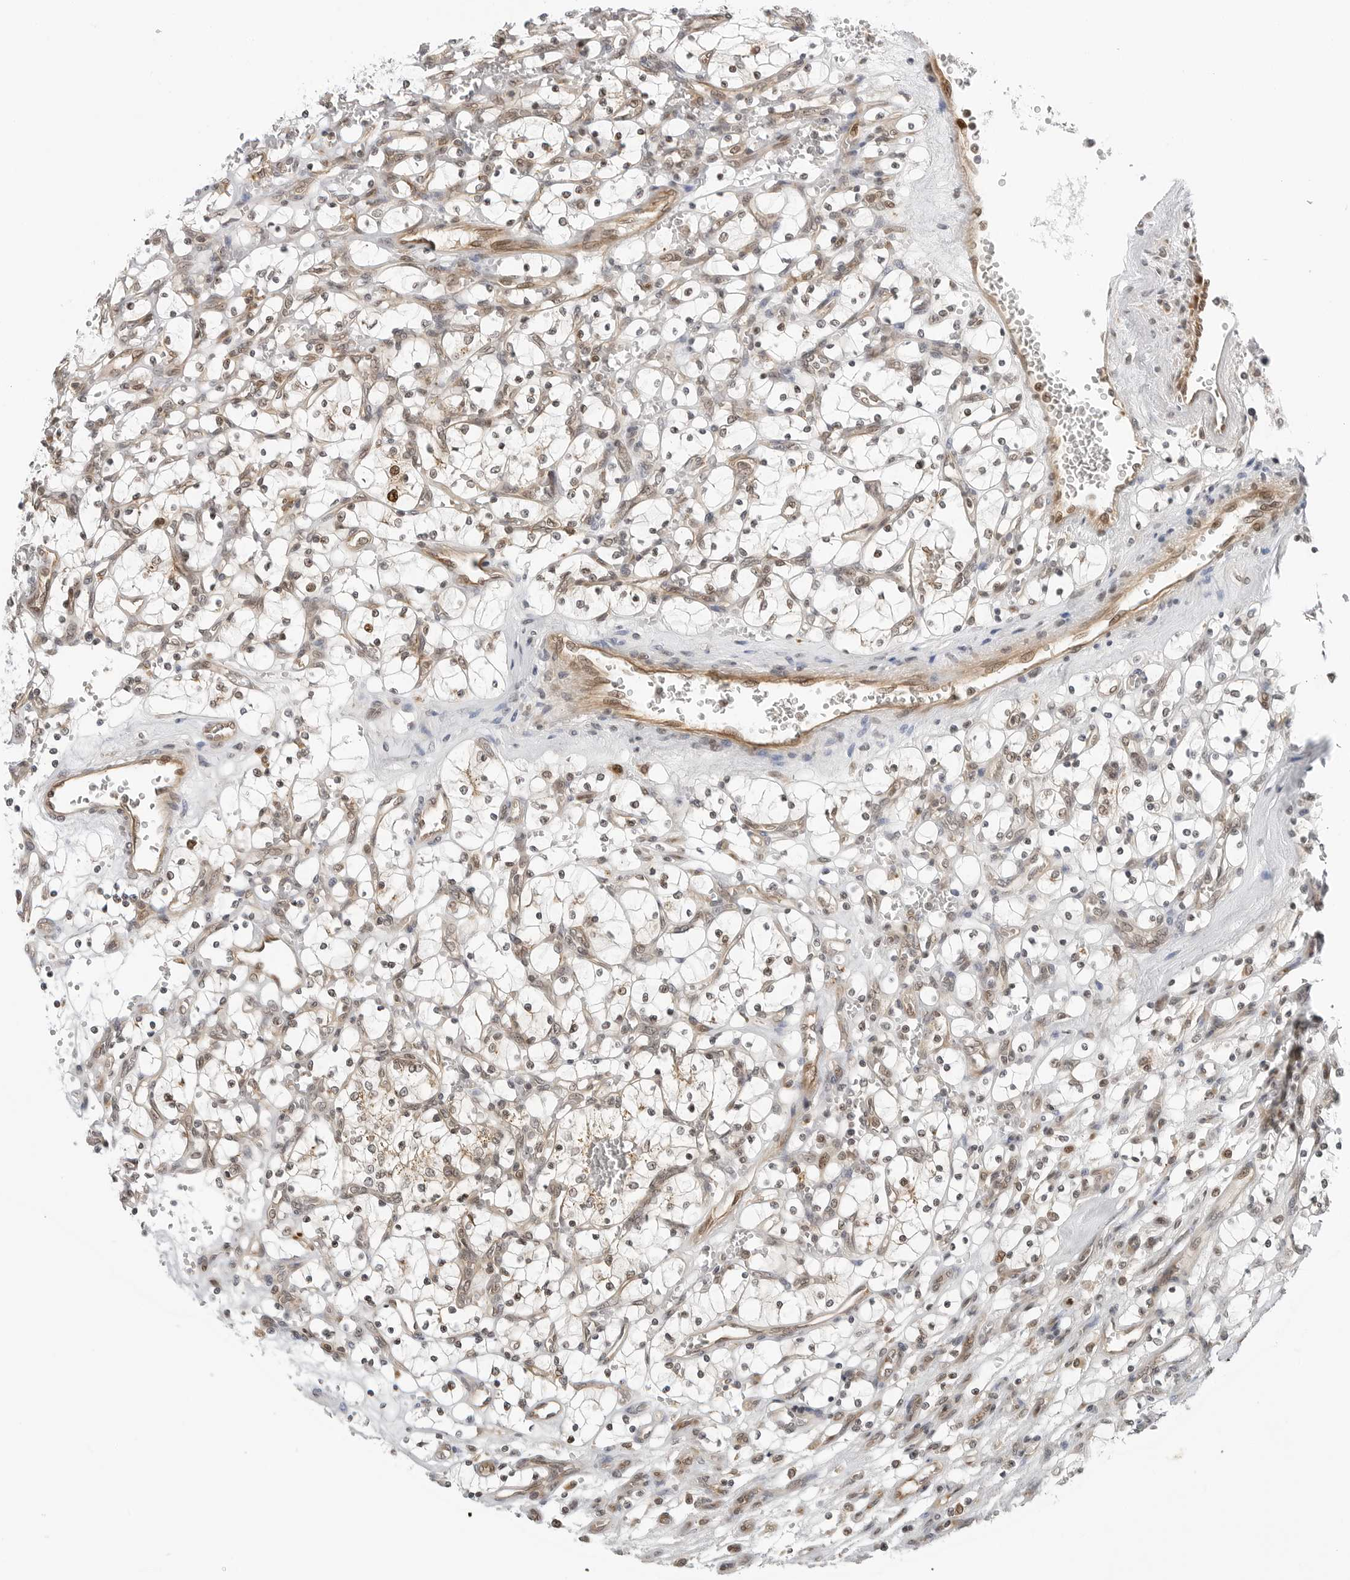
{"staining": {"intensity": "weak", "quantity": ">75%", "location": "cytoplasmic/membranous,nuclear"}, "tissue": "renal cancer", "cell_type": "Tumor cells", "image_type": "cancer", "snomed": [{"axis": "morphology", "description": "Adenocarcinoma, NOS"}, {"axis": "topography", "description": "Kidney"}], "caption": "This image displays renal adenocarcinoma stained with immunohistochemistry (IHC) to label a protein in brown. The cytoplasmic/membranous and nuclear of tumor cells show weak positivity for the protein. Nuclei are counter-stained blue.", "gene": "TIPRL", "patient": {"sex": "female", "age": 69}}